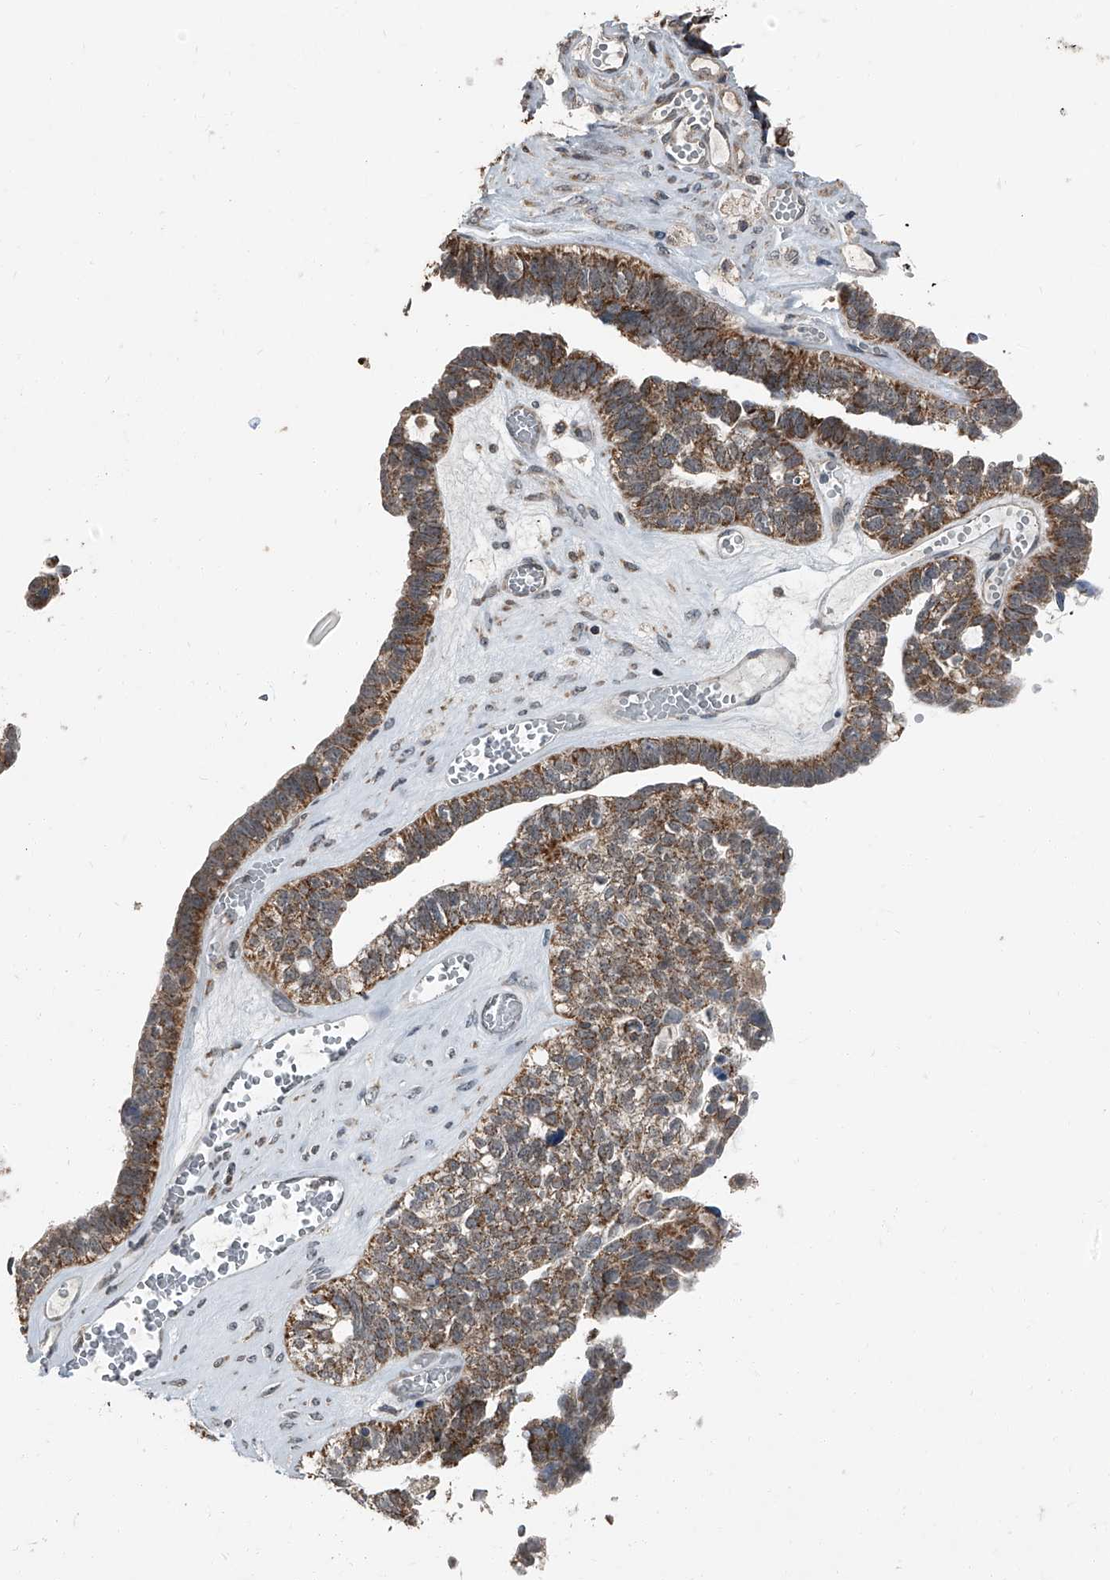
{"staining": {"intensity": "moderate", "quantity": ">75%", "location": "cytoplasmic/membranous"}, "tissue": "ovarian cancer", "cell_type": "Tumor cells", "image_type": "cancer", "snomed": [{"axis": "morphology", "description": "Cystadenocarcinoma, serous, NOS"}, {"axis": "topography", "description": "Ovary"}], "caption": "Immunohistochemistry (IHC) (DAB (3,3'-diaminobenzidine)) staining of human serous cystadenocarcinoma (ovarian) shows moderate cytoplasmic/membranous protein staining in approximately >75% of tumor cells. Ihc stains the protein in brown and the nuclei are stained blue.", "gene": "CHRNA7", "patient": {"sex": "female", "age": 79}}